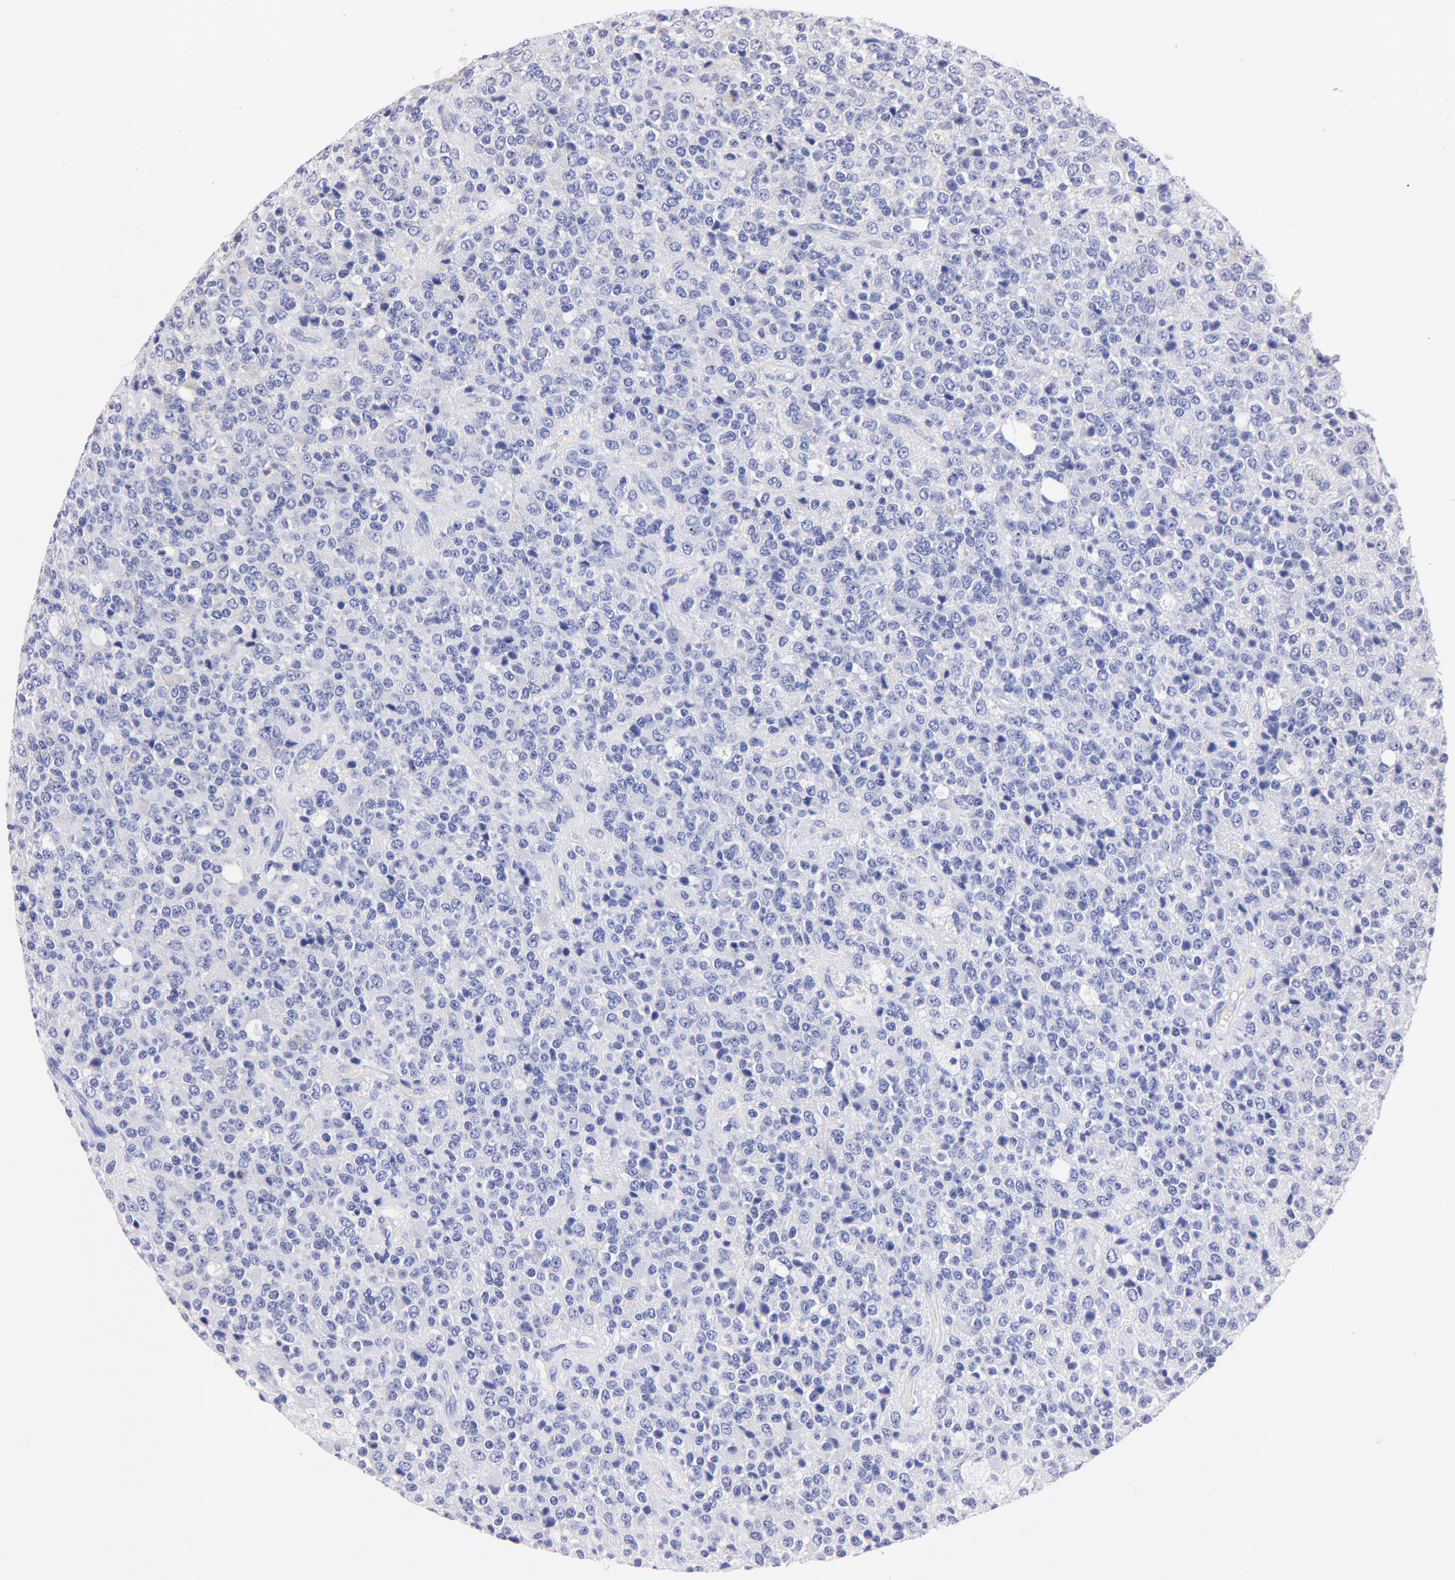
{"staining": {"intensity": "negative", "quantity": "none", "location": "none"}, "tissue": "glioma", "cell_type": "Tumor cells", "image_type": "cancer", "snomed": [{"axis": "morphology", "description": "Glioma, malignant, High grade"}, {"axis": "topography", "description": "pancreas cauda"}], "caption": "Immunohistochemical staining of human glioma exhibits no significant positivity in tumor cells. (DAB immunohistochemistry visualized using brightfield microscopy, high magnification).", "gene": "ZNF155", "patient": {"sex": "male", "age": 60}}